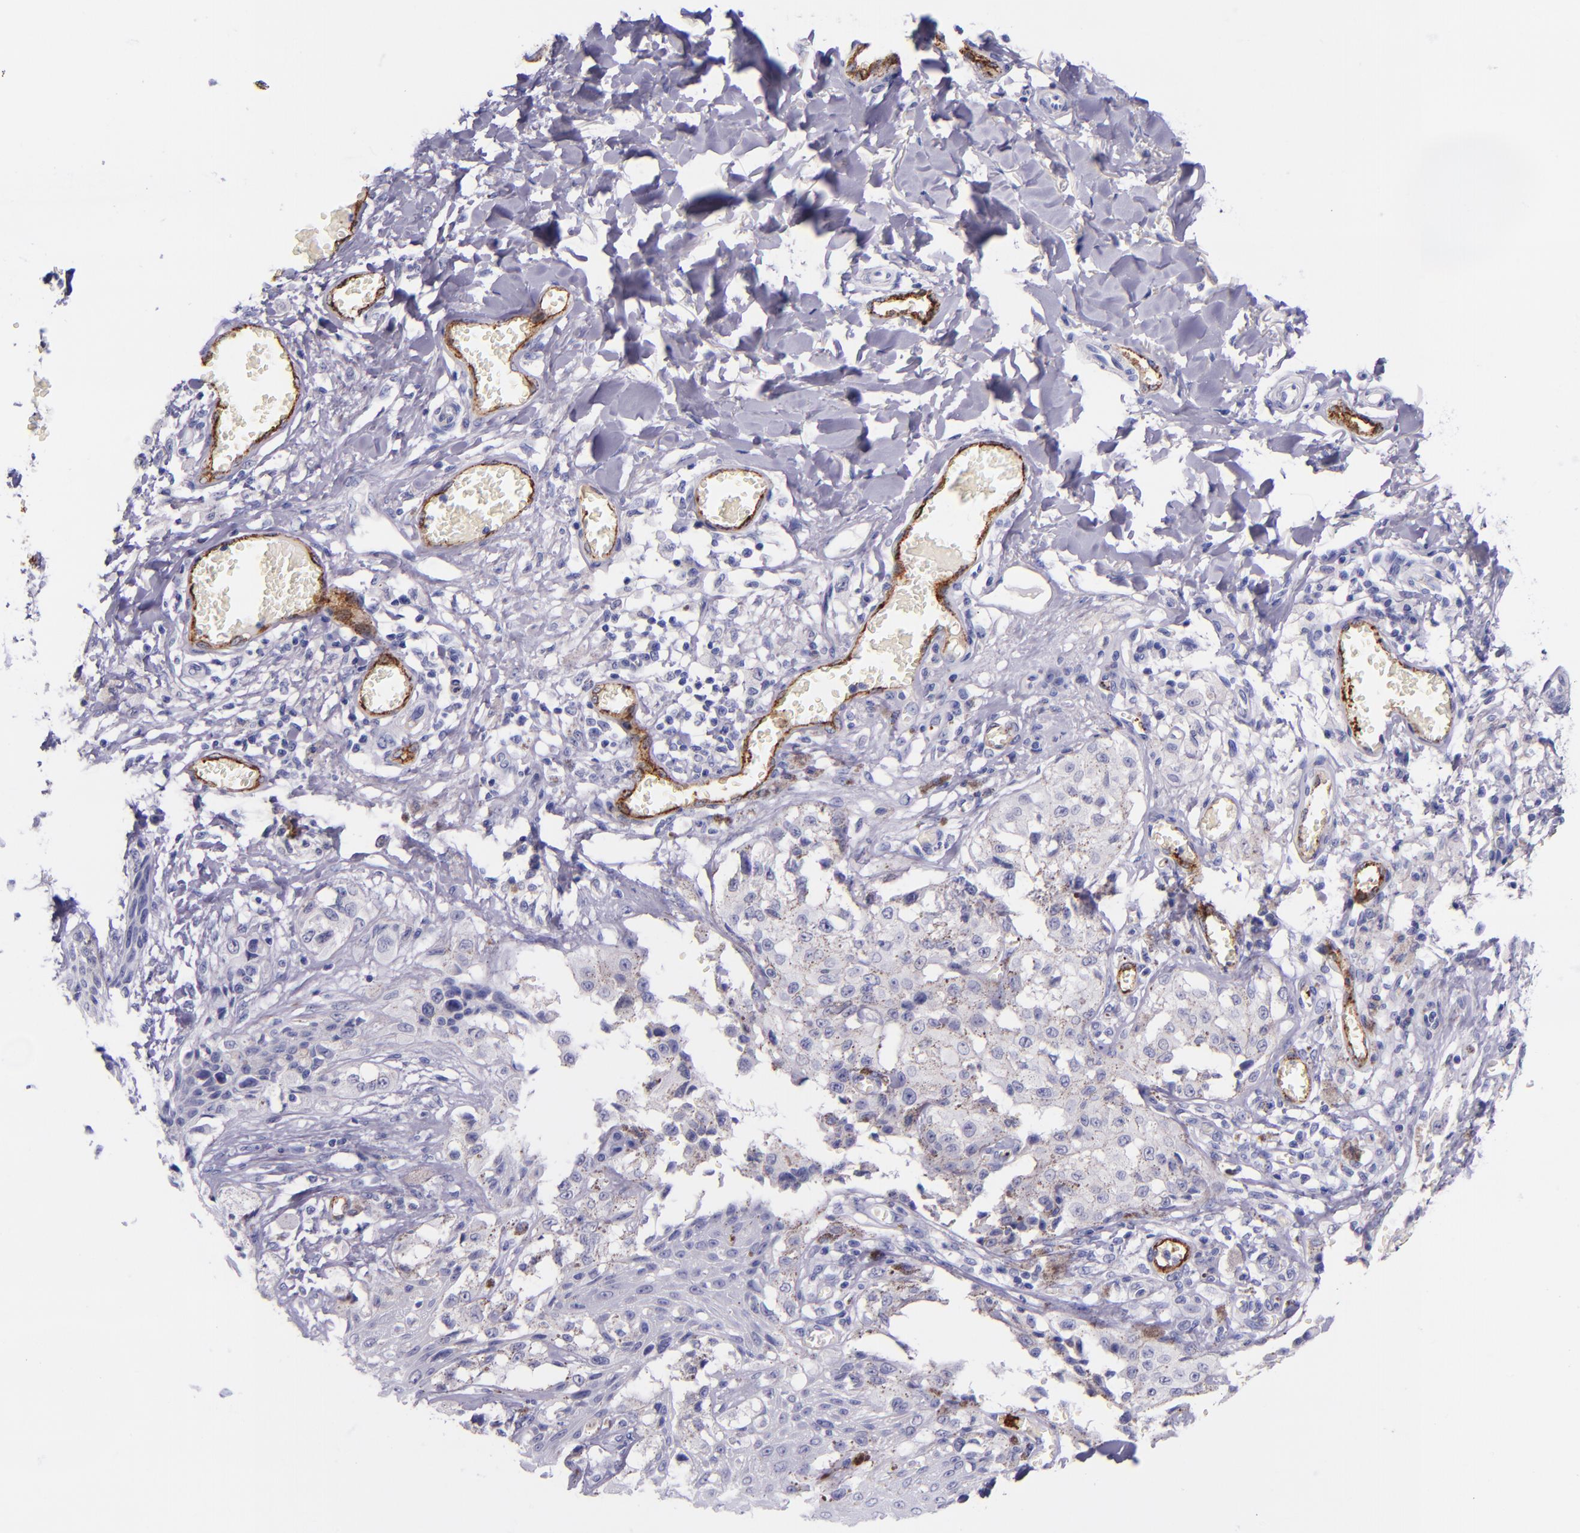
{"staining": {"intensity": "negative", "quantity": "none", "location": "none"}, "tissue": "melanoma", "cell_type": "Tumor cells", "image_type": "cancer", "snomed": [{"axis": "morphology", "description": "Malignant melanoma, NOS"}, {"axis": "topography", "description": "Skin"}], "caption": "Immunohistochemistry (IHC) of human malignant melanoma shows no staining in tumor cells.", "gene": "SELE", "patient": {"sex": "female", "age": 82}}